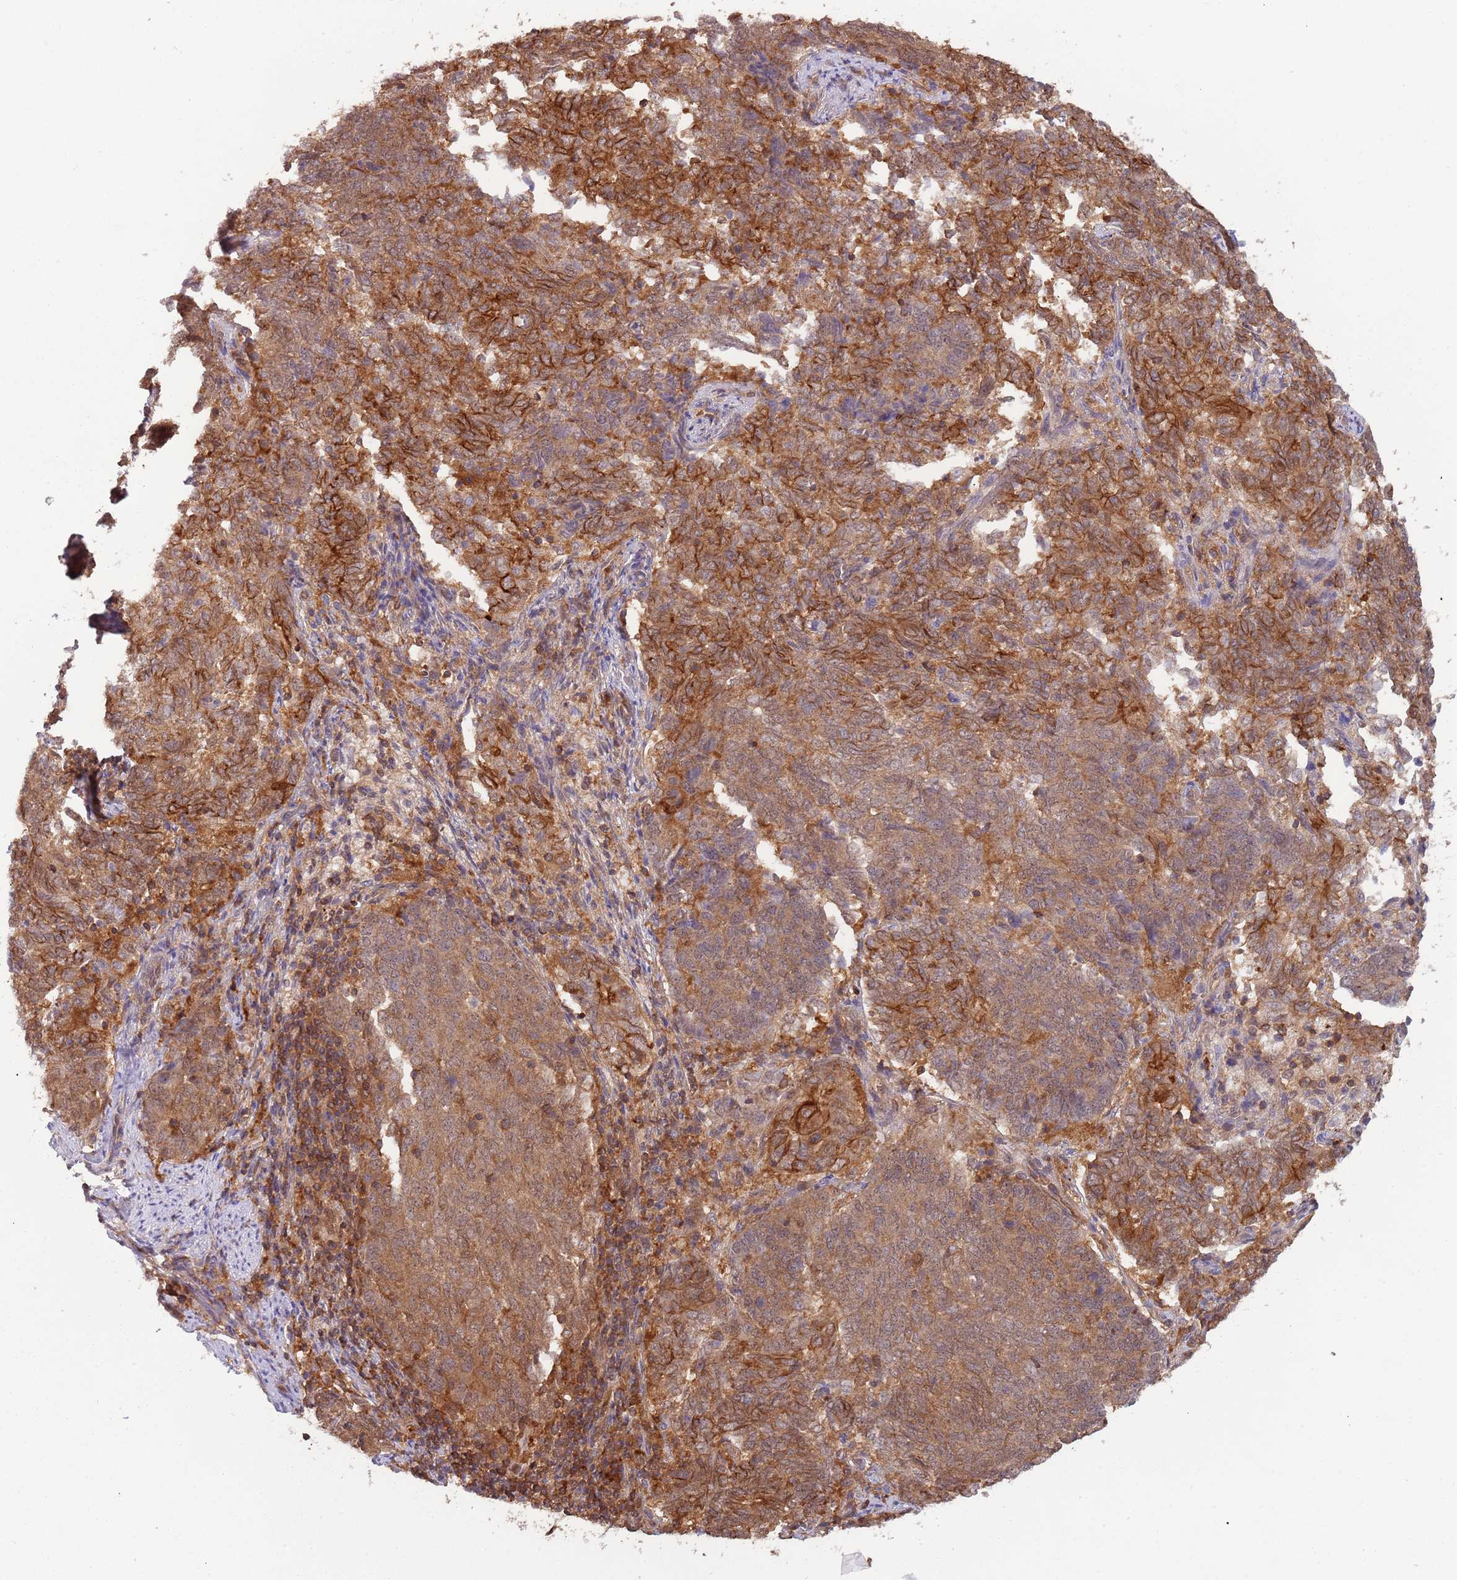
{"staining": {"intensity": "moderate", "quantity": ">75%", "location": "cytoplasmic/membranous"}, "tissue": "endometrial cancer", "cell_type": "Tumor cells", "image_type": "cancer", "snomed": [{"axis": "morphology", "description": "Adenocarcinoma, NOS"}, {"axis": "topography", "description": "Endometrium"}], "caption": "Immunohistochemical staining of endometrial cancer (adenocarcinoma) exhibits moderate cytoplasmic/membranous protein positivity in approximately >75% of tumor cells. The staining was performed using DAB (3,3'-diaminobenzidine), with brown indicating positive protein expression. Nuclei are stained blue with hematoxylin.", "gene": "GSDMD", "patient": {"sex": "female", "age": 80}}